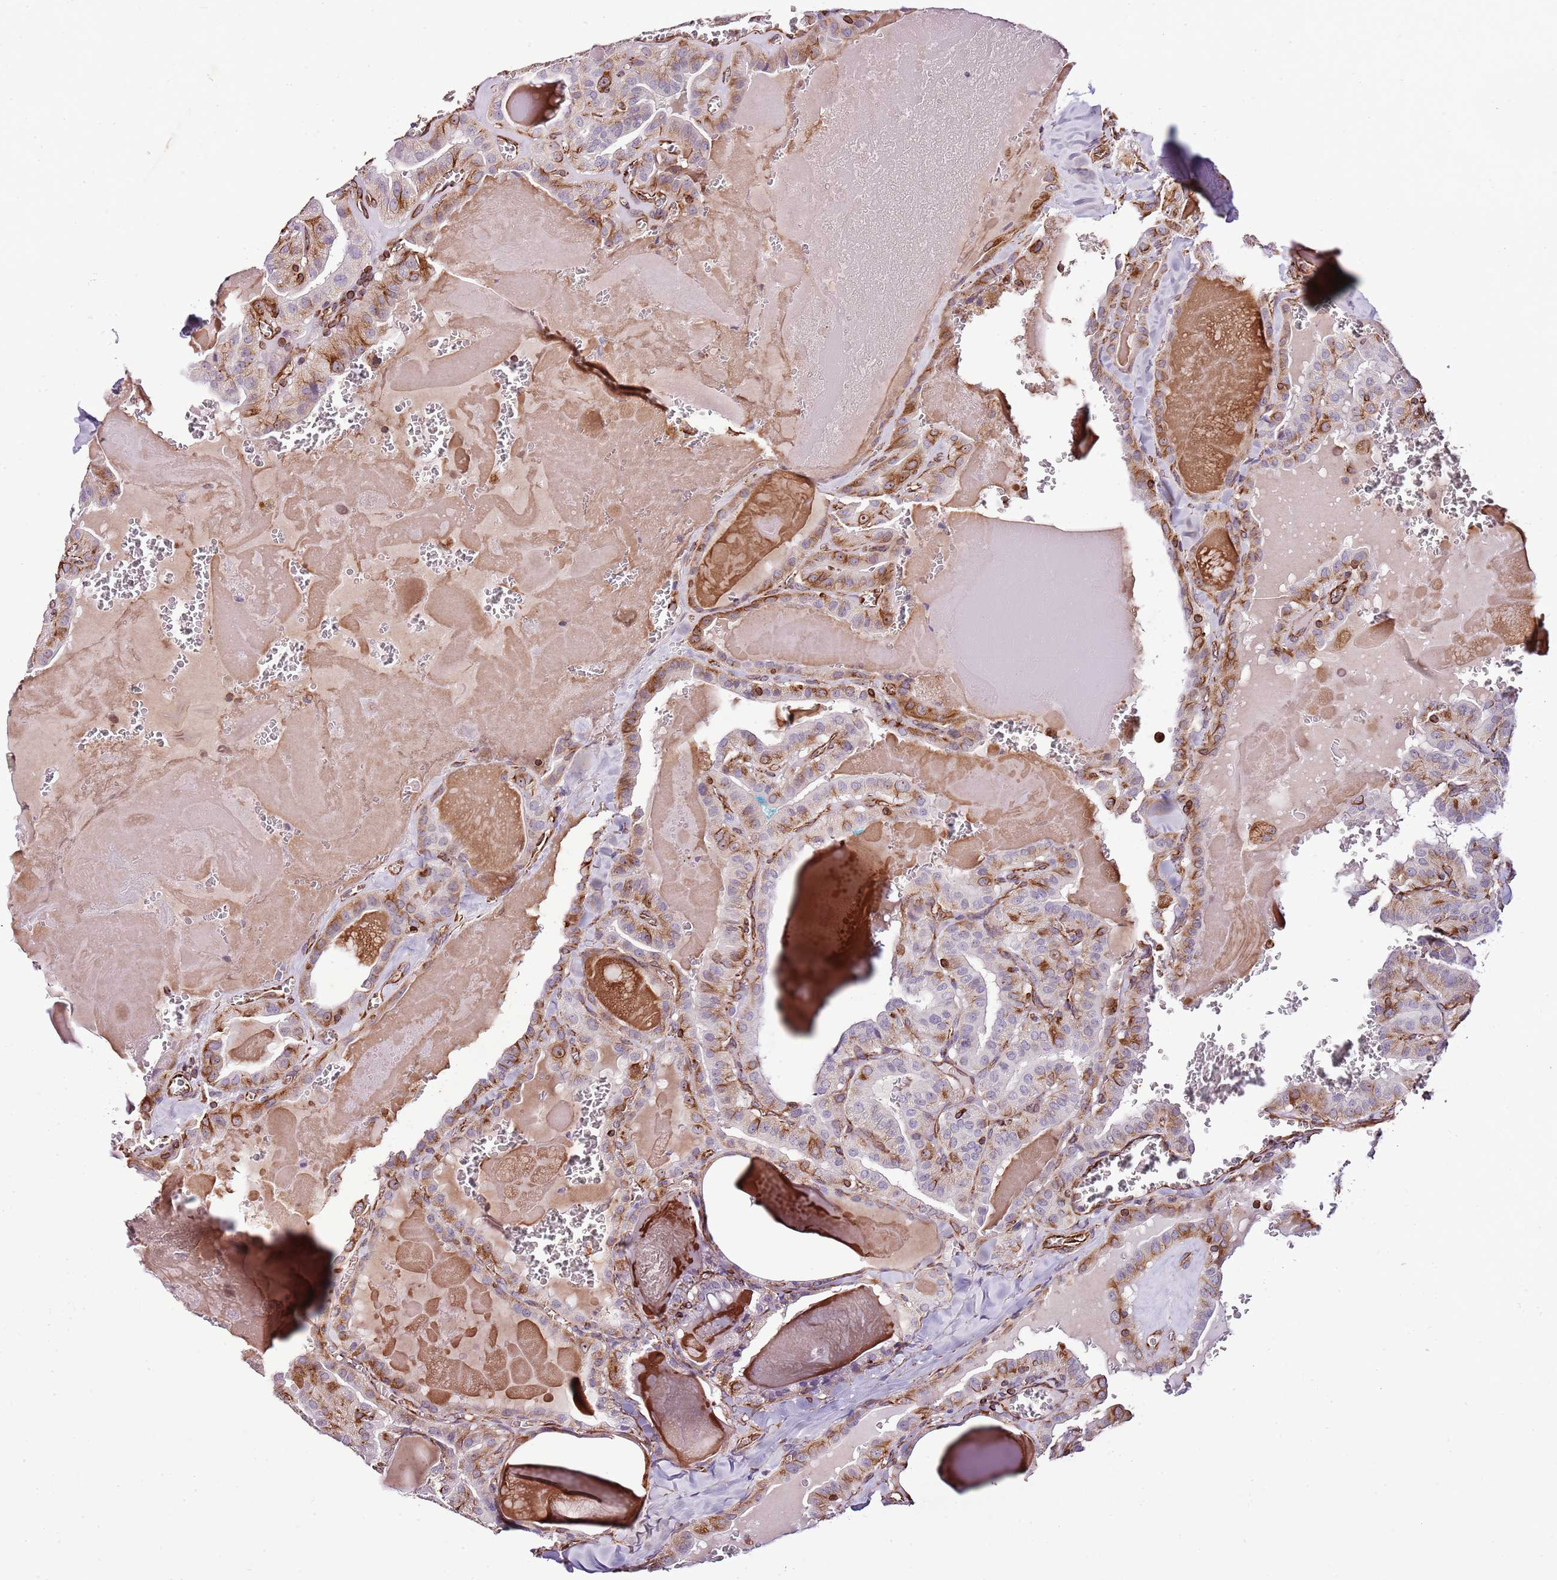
{"staining": {"intensity": "moderate", "quantity": "25%-75%", "location": "cytoplasmic/membranous"}, "tissue": "thyroid cancer", "cell_type": "Tumor cells", "image_type": "cancer", "snomed": [{"axis": "morphology", "description": "Papillary adenocarcinoma, NOS"}, {"axis": "topography", "description": "Thyroid gland"}], "caption": "Papillary adenocarcinoma (thyroid) stained with DAB (3,3'-diaminobenzidine) immunohistochemistry (IHC) reveals medium levels of moderate cytoplasmic/membranous expression in approximately 25%-75% of tumor cells.", "gene": "ZNF786", "patient": {"sex": "male", "age": 52}}